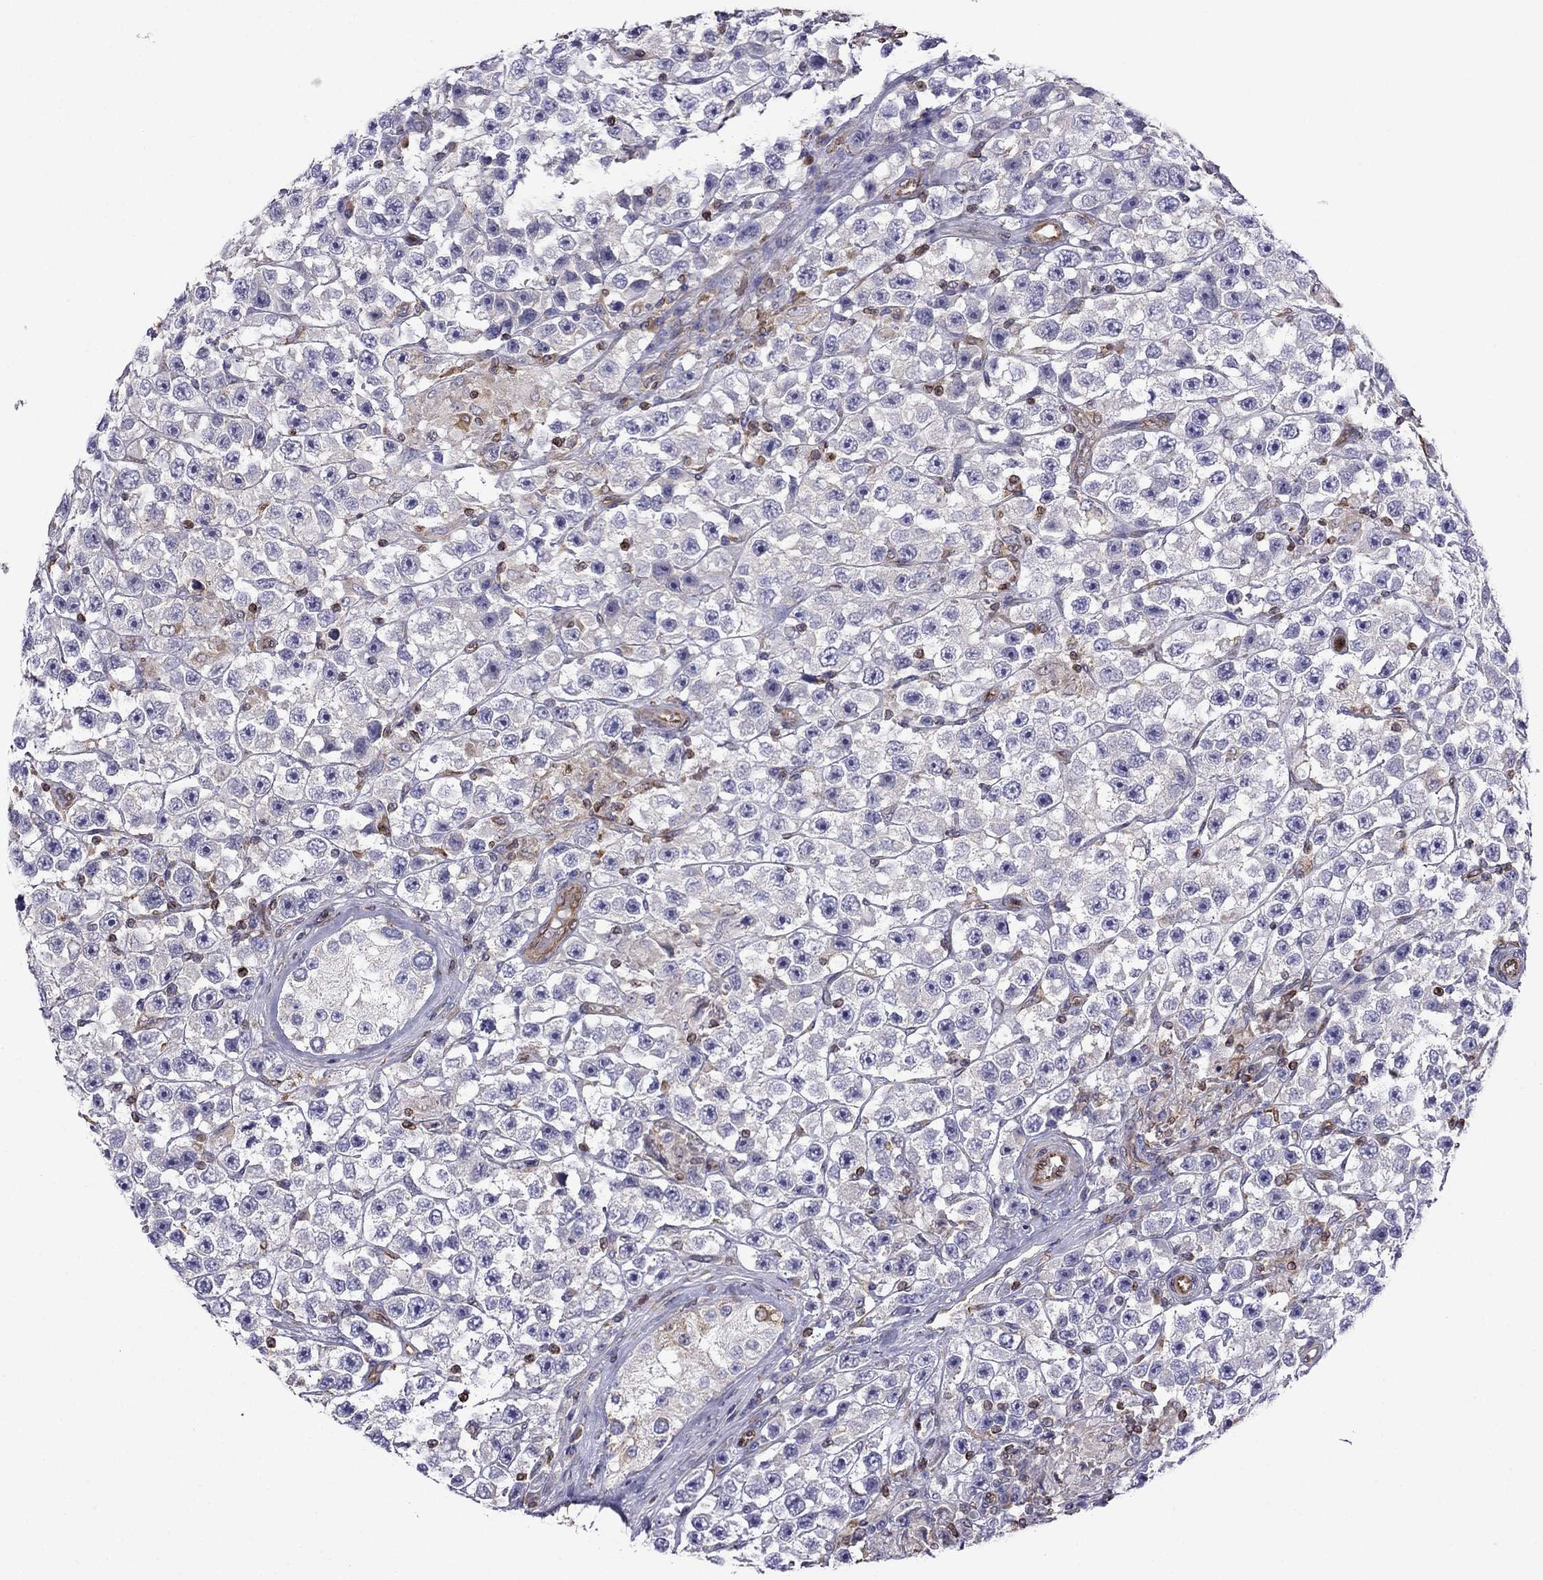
{"staining": {"intensity": "negative", "quantity": "none", "location": "none"}, "tissue": "testis cancer", "cell_type": "Tumor cells", "image_type": "cancer", "snomed": [{"axis": "morphology", "description": "Seminoma, NOS"}, {"axis": "topography", "description": "Testis"}], "caption": "This is an immunohistochemistry micrograph of testis cancer. There is no positivity in tumor cells.", "gene": "GNAL", "patient": {"sex": "male", "age": 45}}